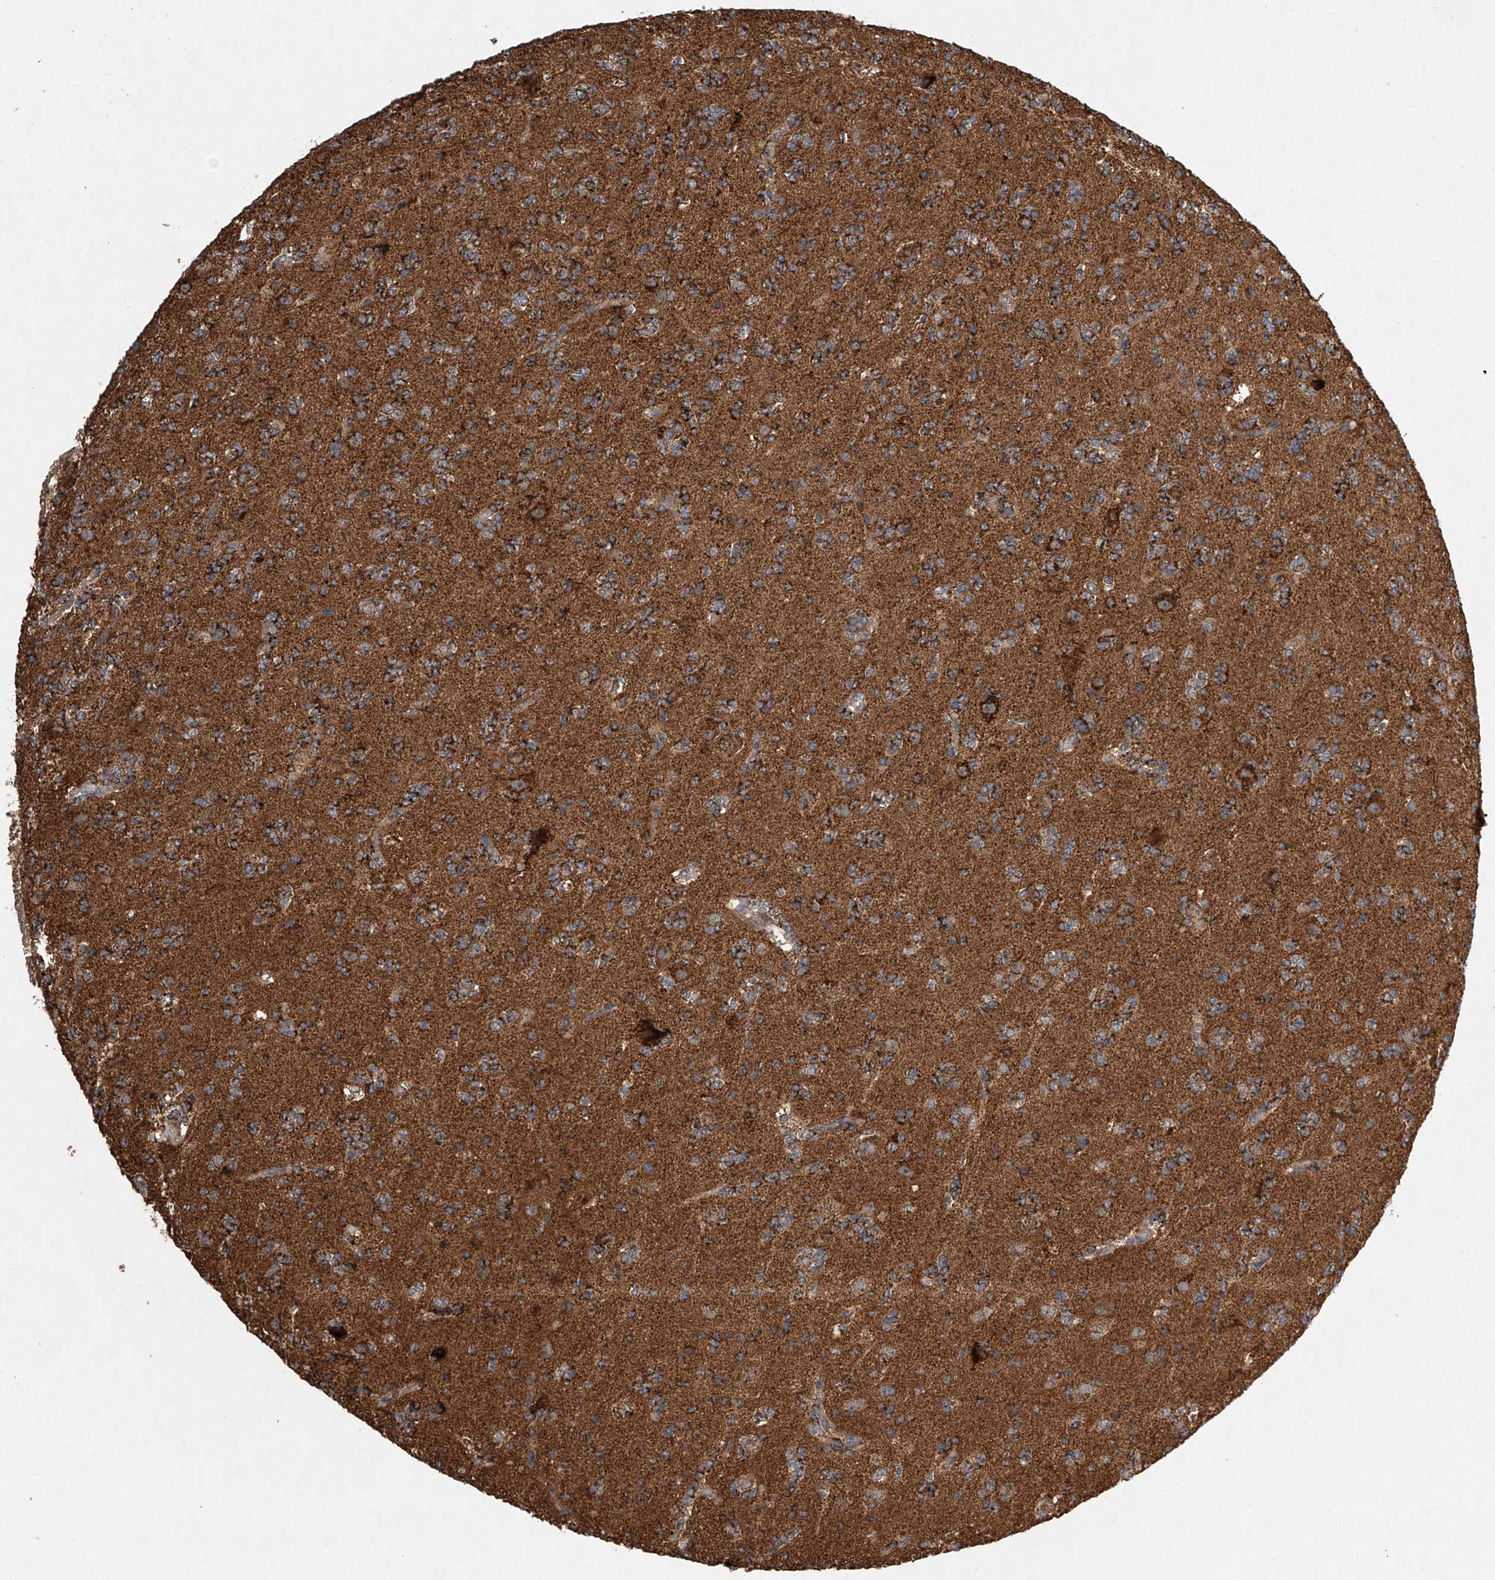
{"staining": {"intensity": "moderate", "quantity": ">75%", "location": "cytoplasmic/membranous"}, "tissue": "glioma", "cell_type": "Tumor cells", "image_type": "cancer", "snomed": [{"axis": "morphology", "description": "Glioma, malignant, High grade"}, {"axis": "topography", "description": "Brain"}], "caption": "A brown stain highlights moderate cytoplasmic/membranous positivity of a protein in glioma tumor cells.", "gene": "DCAF11", "patient": {"sex": "female", "age": 62}}